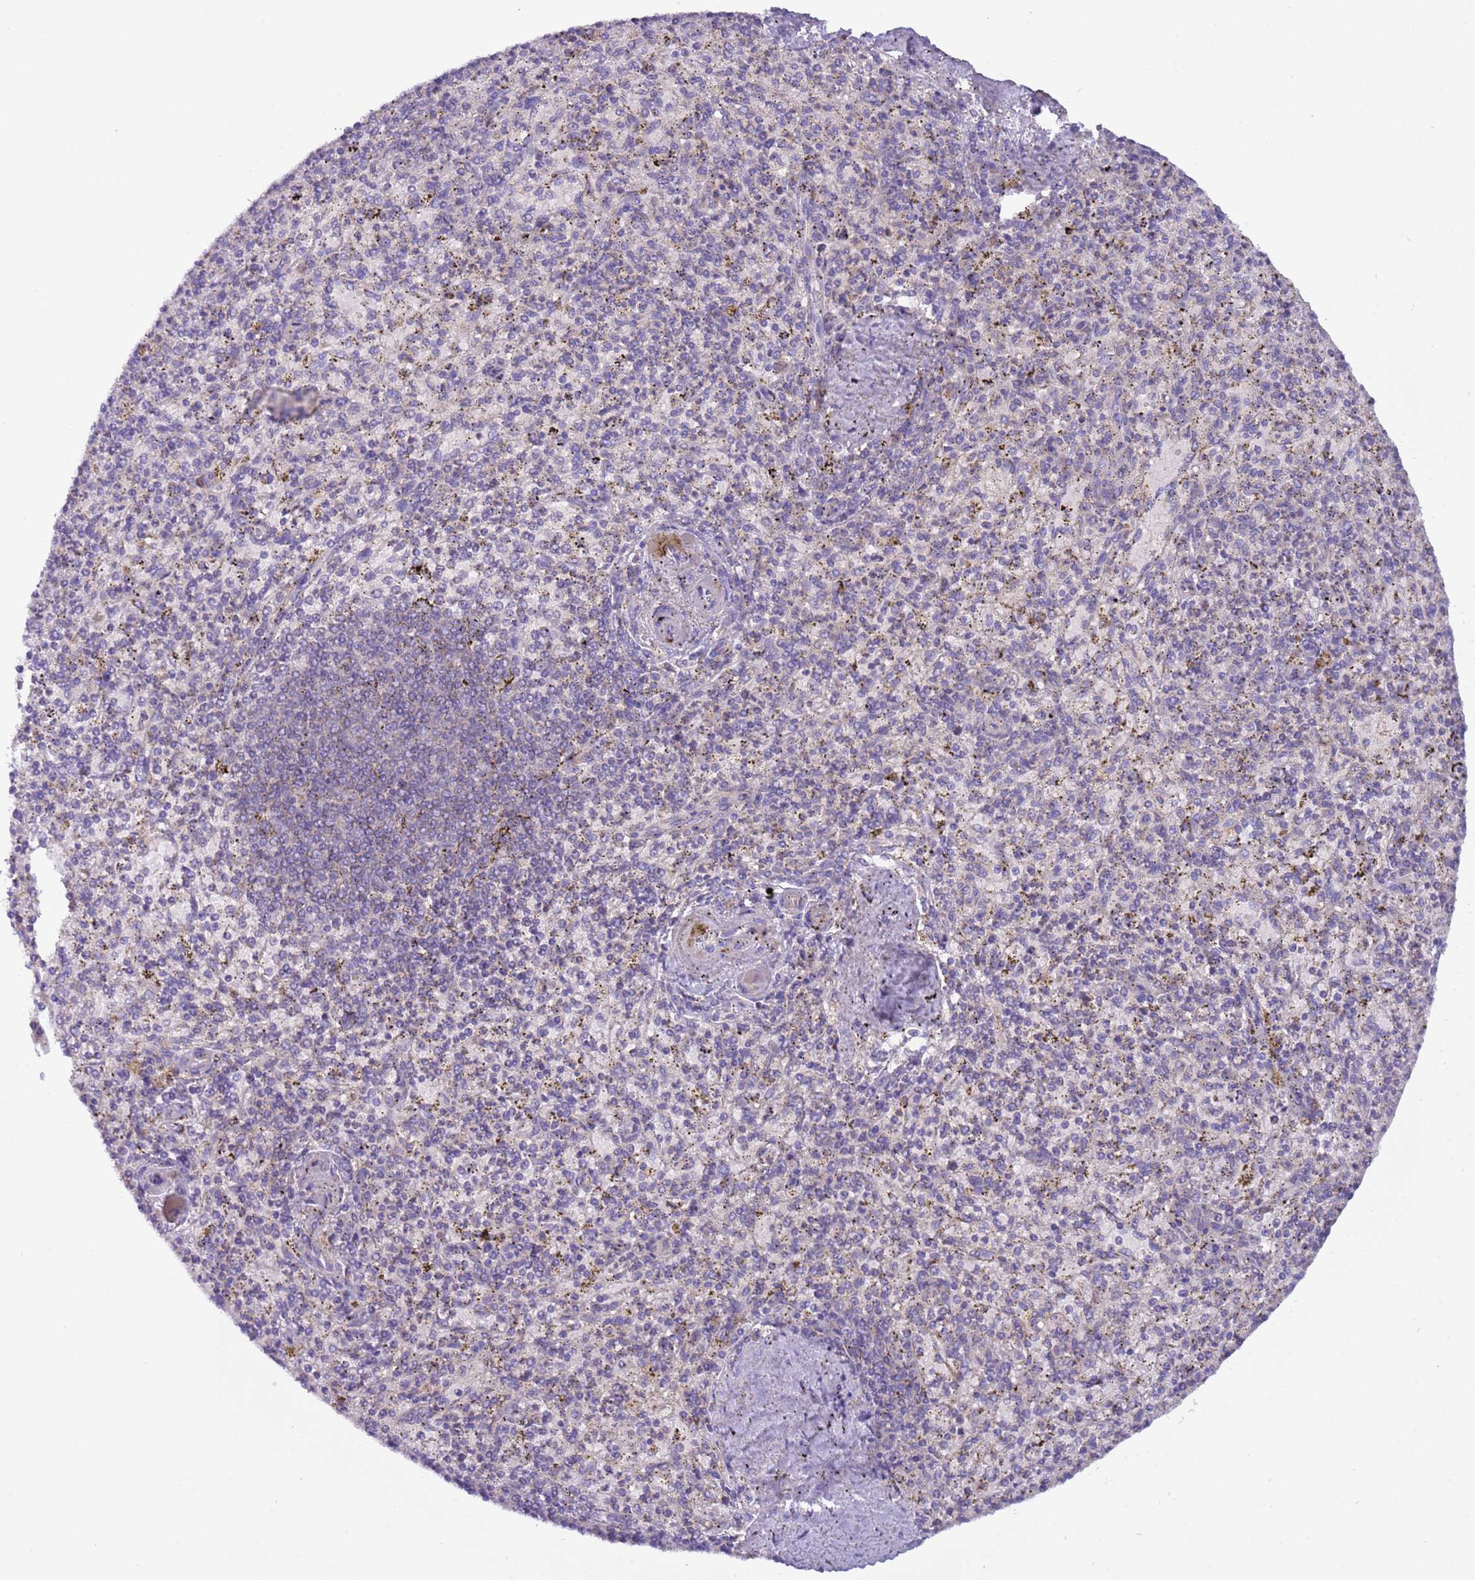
{"staining": {"intensity": "negative", "quantity": "none", "location": "none"}, "tissue": "spleen", "cell_type": "Cells in red pulp", "image_type": "normal", "snomed": [{"axis": "morphology", "description": "Normal tissue, NOS"}, {"axis": "topography", "description": "Spleen"}], "caption": "An image of human spleen is negative for staining in cells in red pulp. The staining is performed using DAB (3,3'-diaminobenzidine) brown chromogen with nuclei counter-stained in using hematoxylin.", "gene": "UQCRQ", "patient": {"sex": "male", "age": 72}}